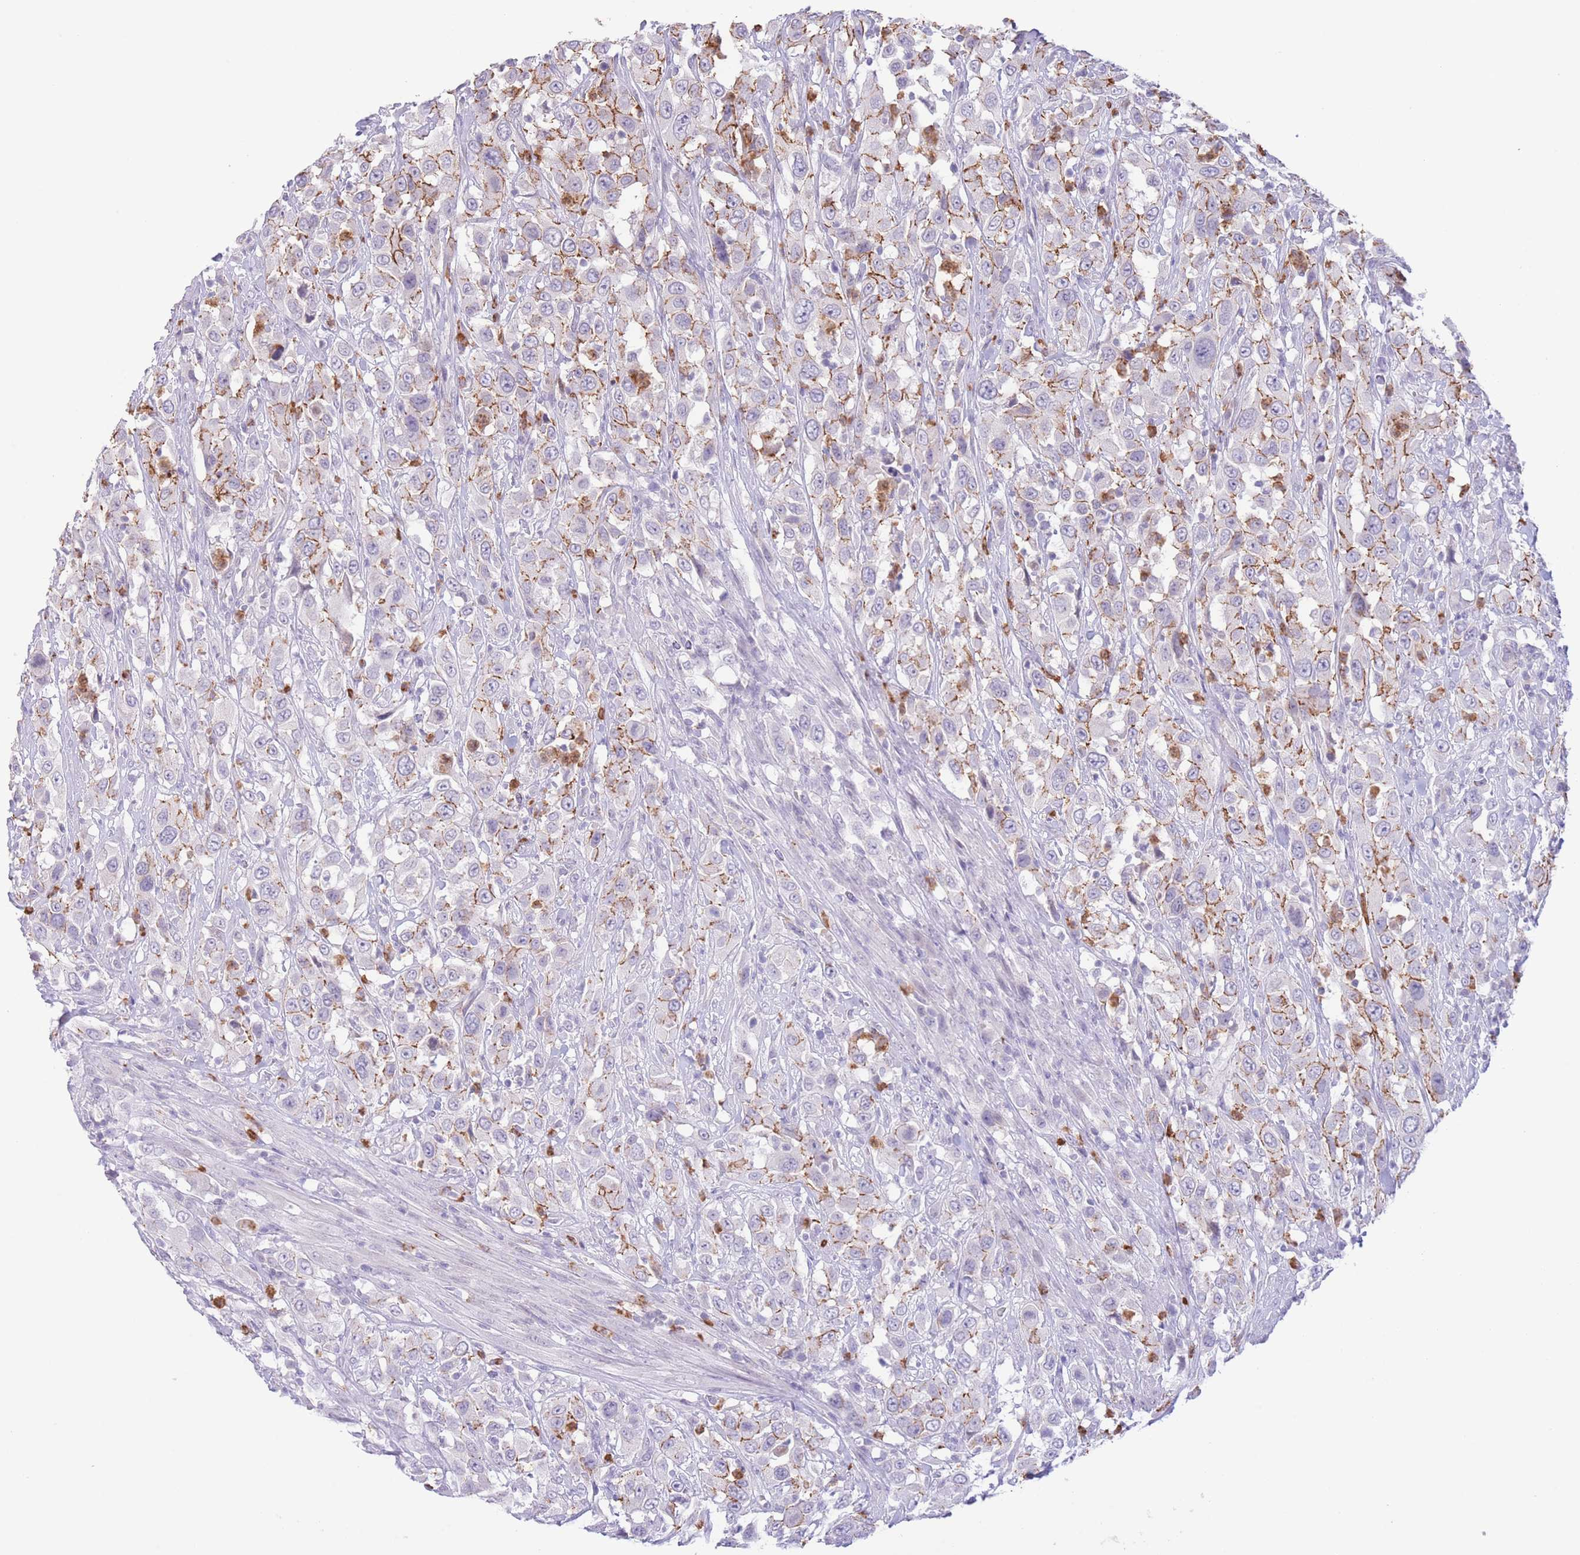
{"staining": {"intensity": "moderate", "quantity": "<25%", "location": "cytoplasmic/membranous"}, "tissue": "urothelial cancer", "cell_type": "Tumor cells", "image_type": "cancer", "snomed": [{"axis": "morphology", "description": "Urothelial carcinoma, High grade"}, {"axis": "topography", "description": "Urinary bladder"}], "caption": "The immunohistochemical stain labels moderate cytoplasmic/membranous positivity in tumor cells of urothelial cancer tissue. (Brightfield microscopy of DAB IHC at high magnification).", "gene": "LCLAT1", "patient": {"sex": "male", "age": 61}}